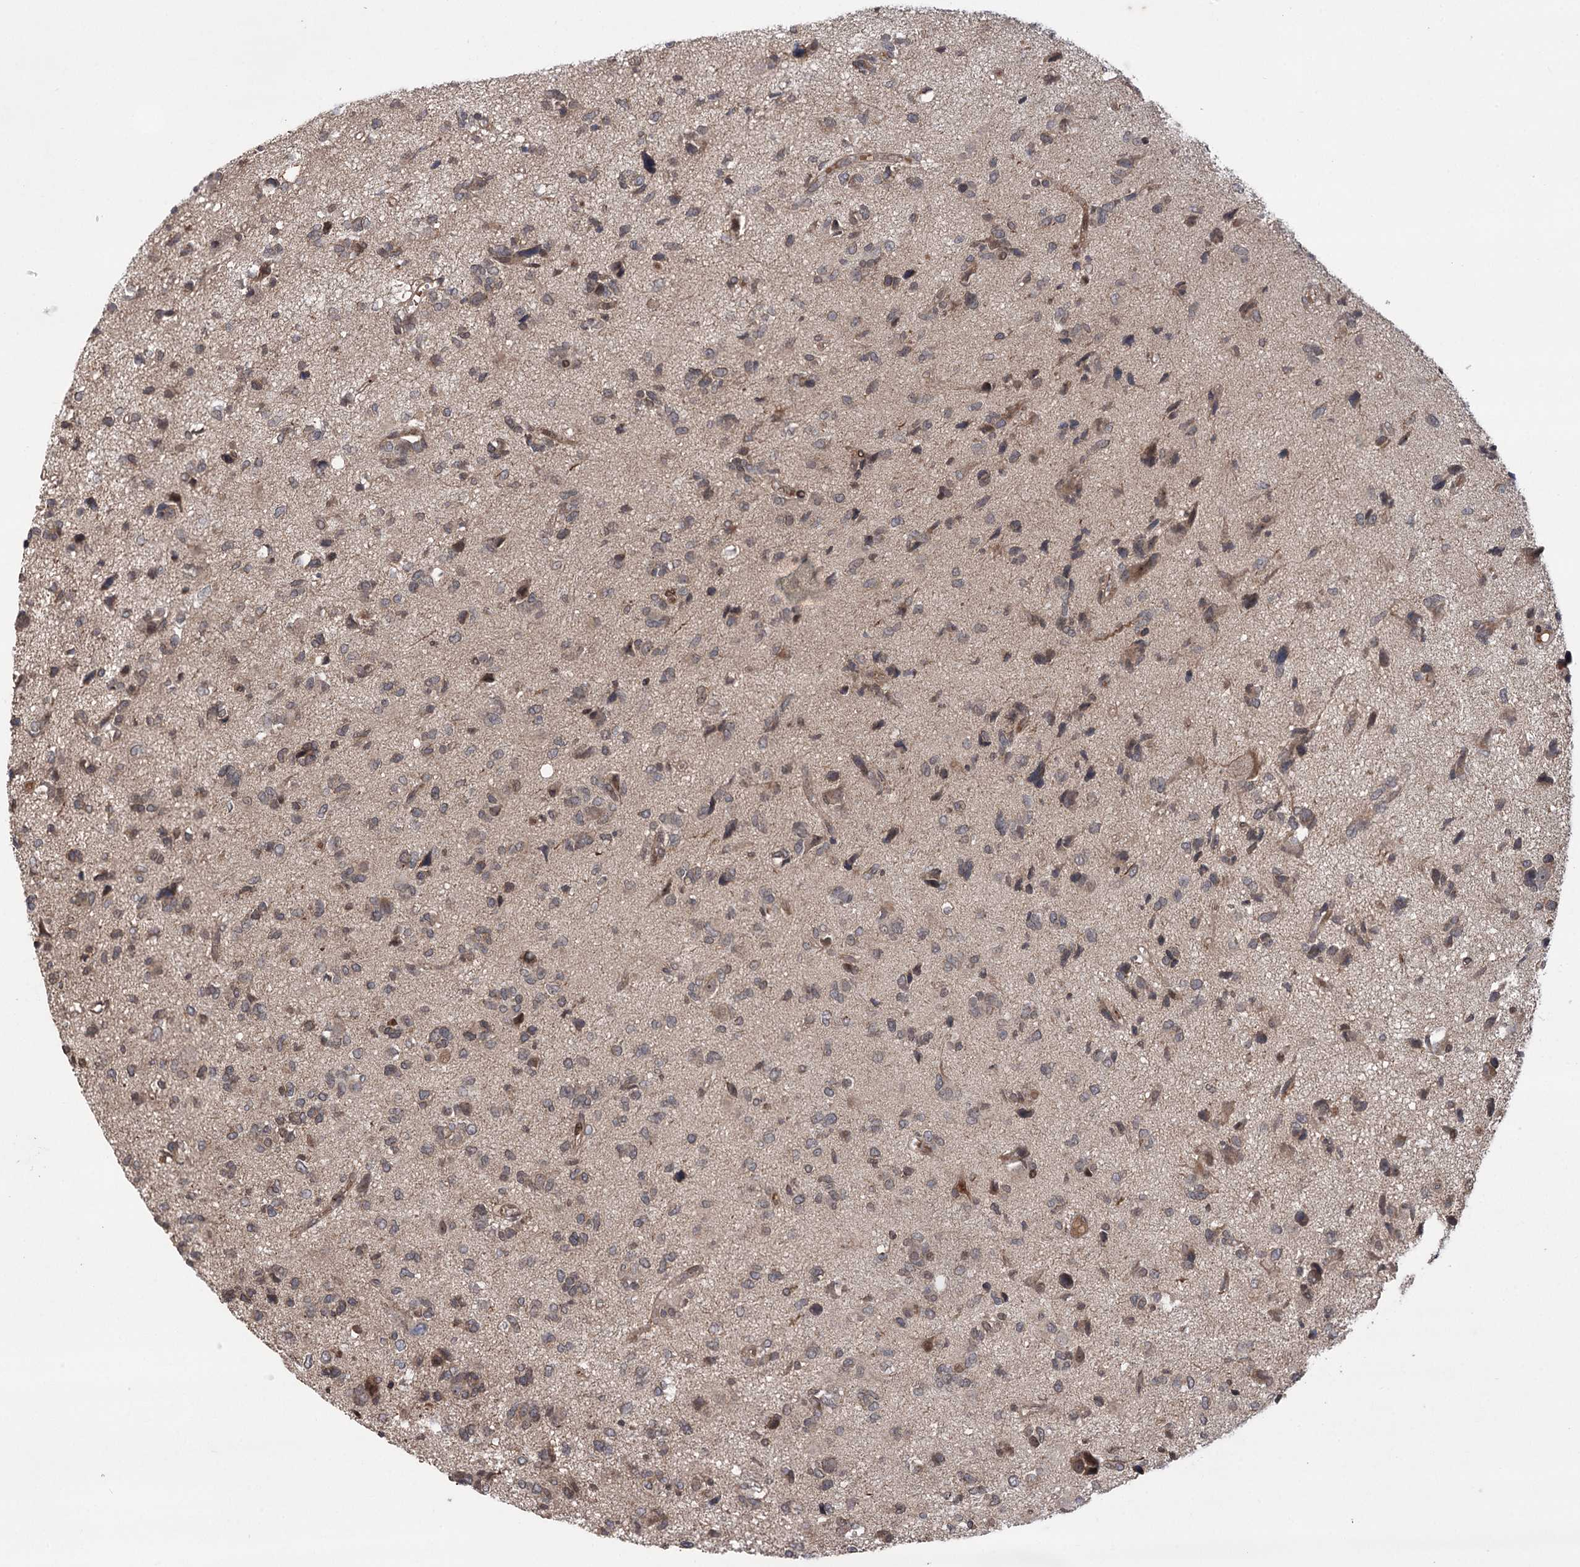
{"staining": {"intensity": "weak", "quantity": "25%-75%", "location": "nuclear"}, "tissue": "glioma", "cell_type": "Tumor cells", "image_type": "cancer", "snomed": [{"axis": "morphology", "description": "Glioma, malignant, High grade"}, {"axis": "topography", "description": "Brain"}], "caption": "IHC of human glioma displays low levels of weak nuclear positivity in about 25%-75% of tumor cells. (DAB (3,3'-diaminobenzidine) IHC with brightfield microscopy, high magnification).", "gene": "TENM2", "patient": {"sex": "female", "age": 59}}